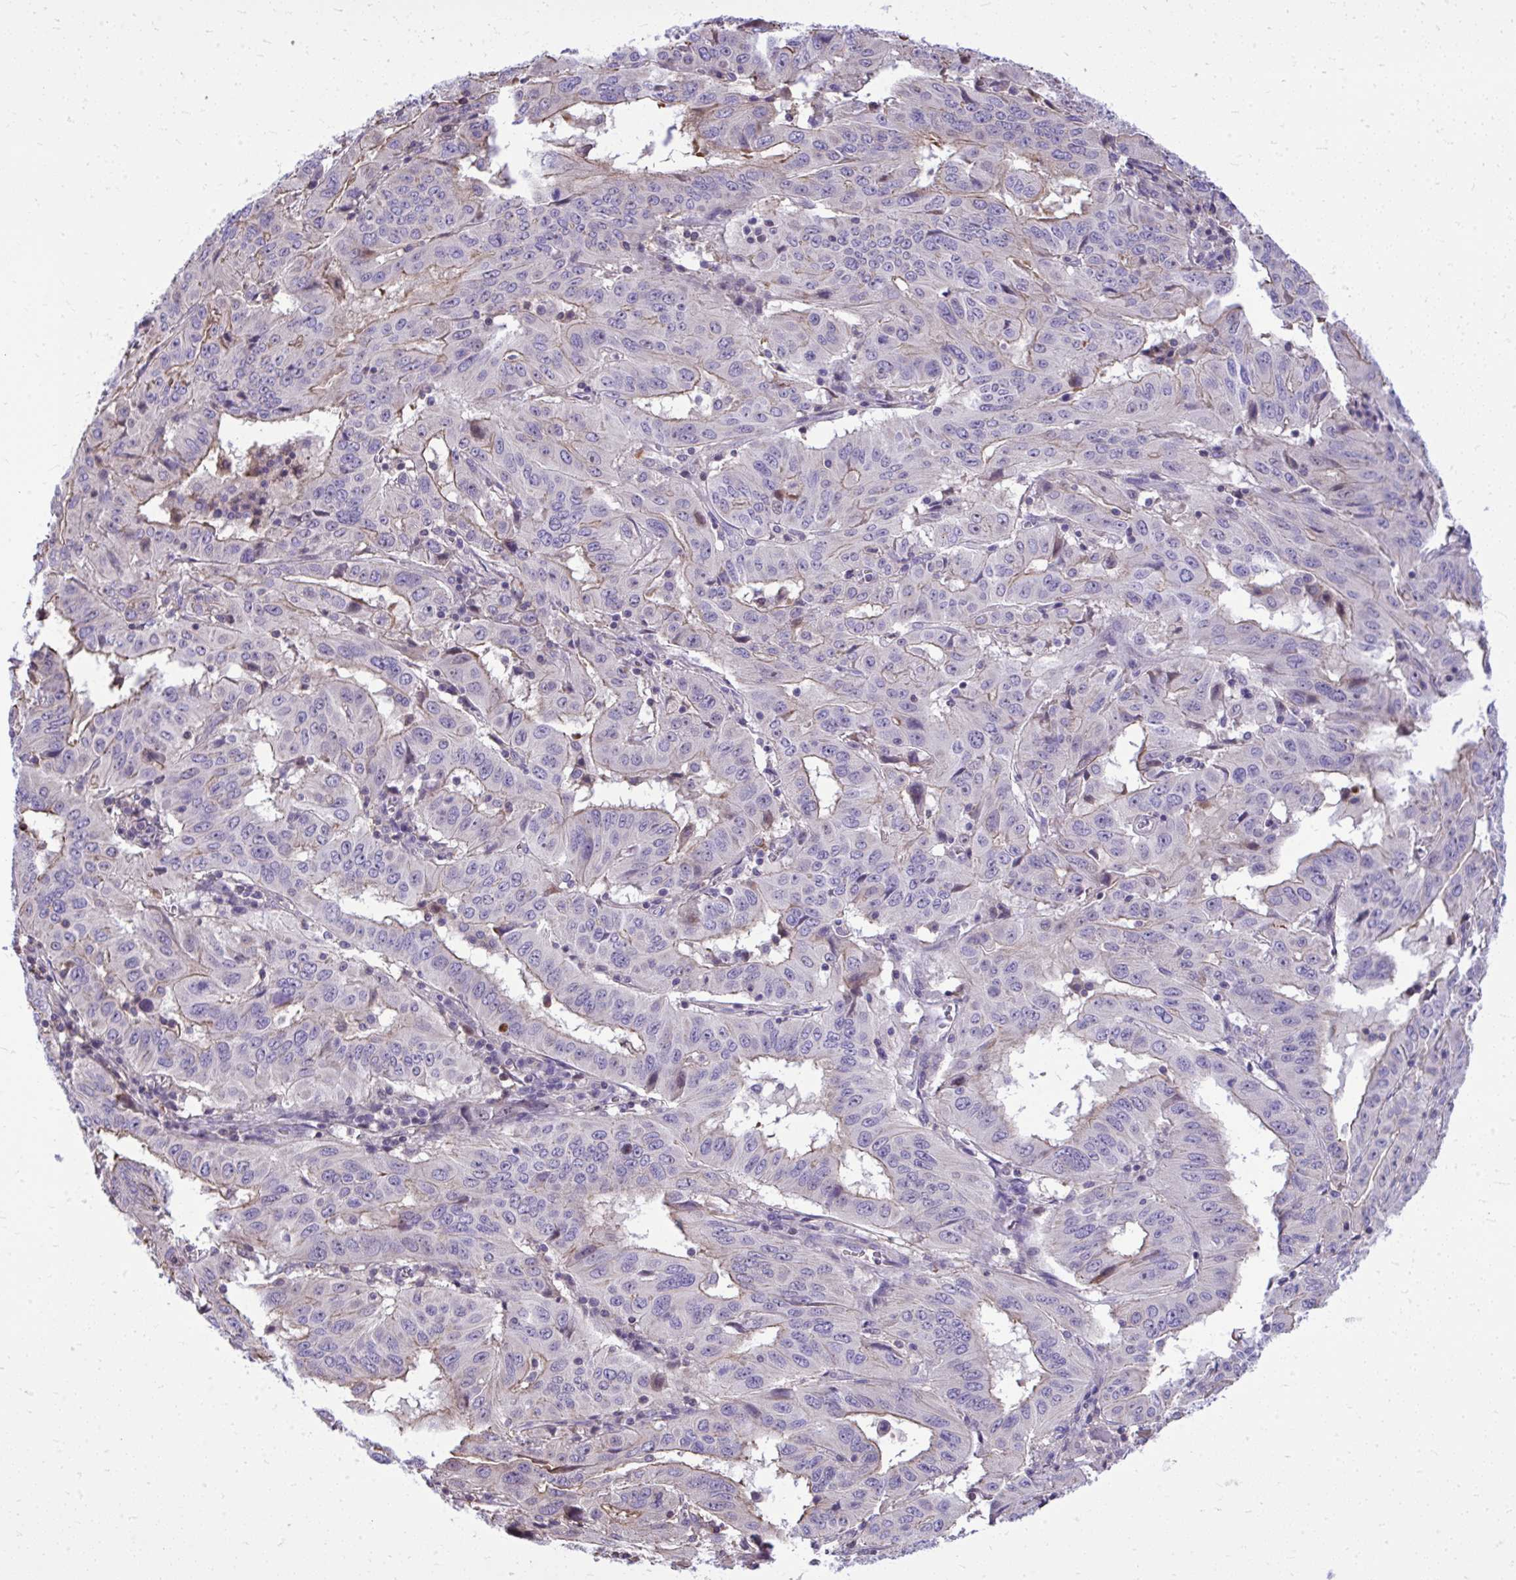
{"staining": {"intensity": "negative", "quantity": "none", "location": "none"}, "tissue": "pancreatic cancer", "cell_type": "Tumor cells", "image_type": "cancer", "snomed": [{"axis": "morphology", "description": "Adenocarcinoma, NOS"}, {"axis": "topography", "description": "Pancreas"}], "caption": "High power microscopy micrograph of an immunohistochemistry histopathology image of pancreatic adenocarcinoma, revealing no significant positivity in tumor cells.", "gene": "GRK4", "patient": {"sex": "male", "age": 63}}